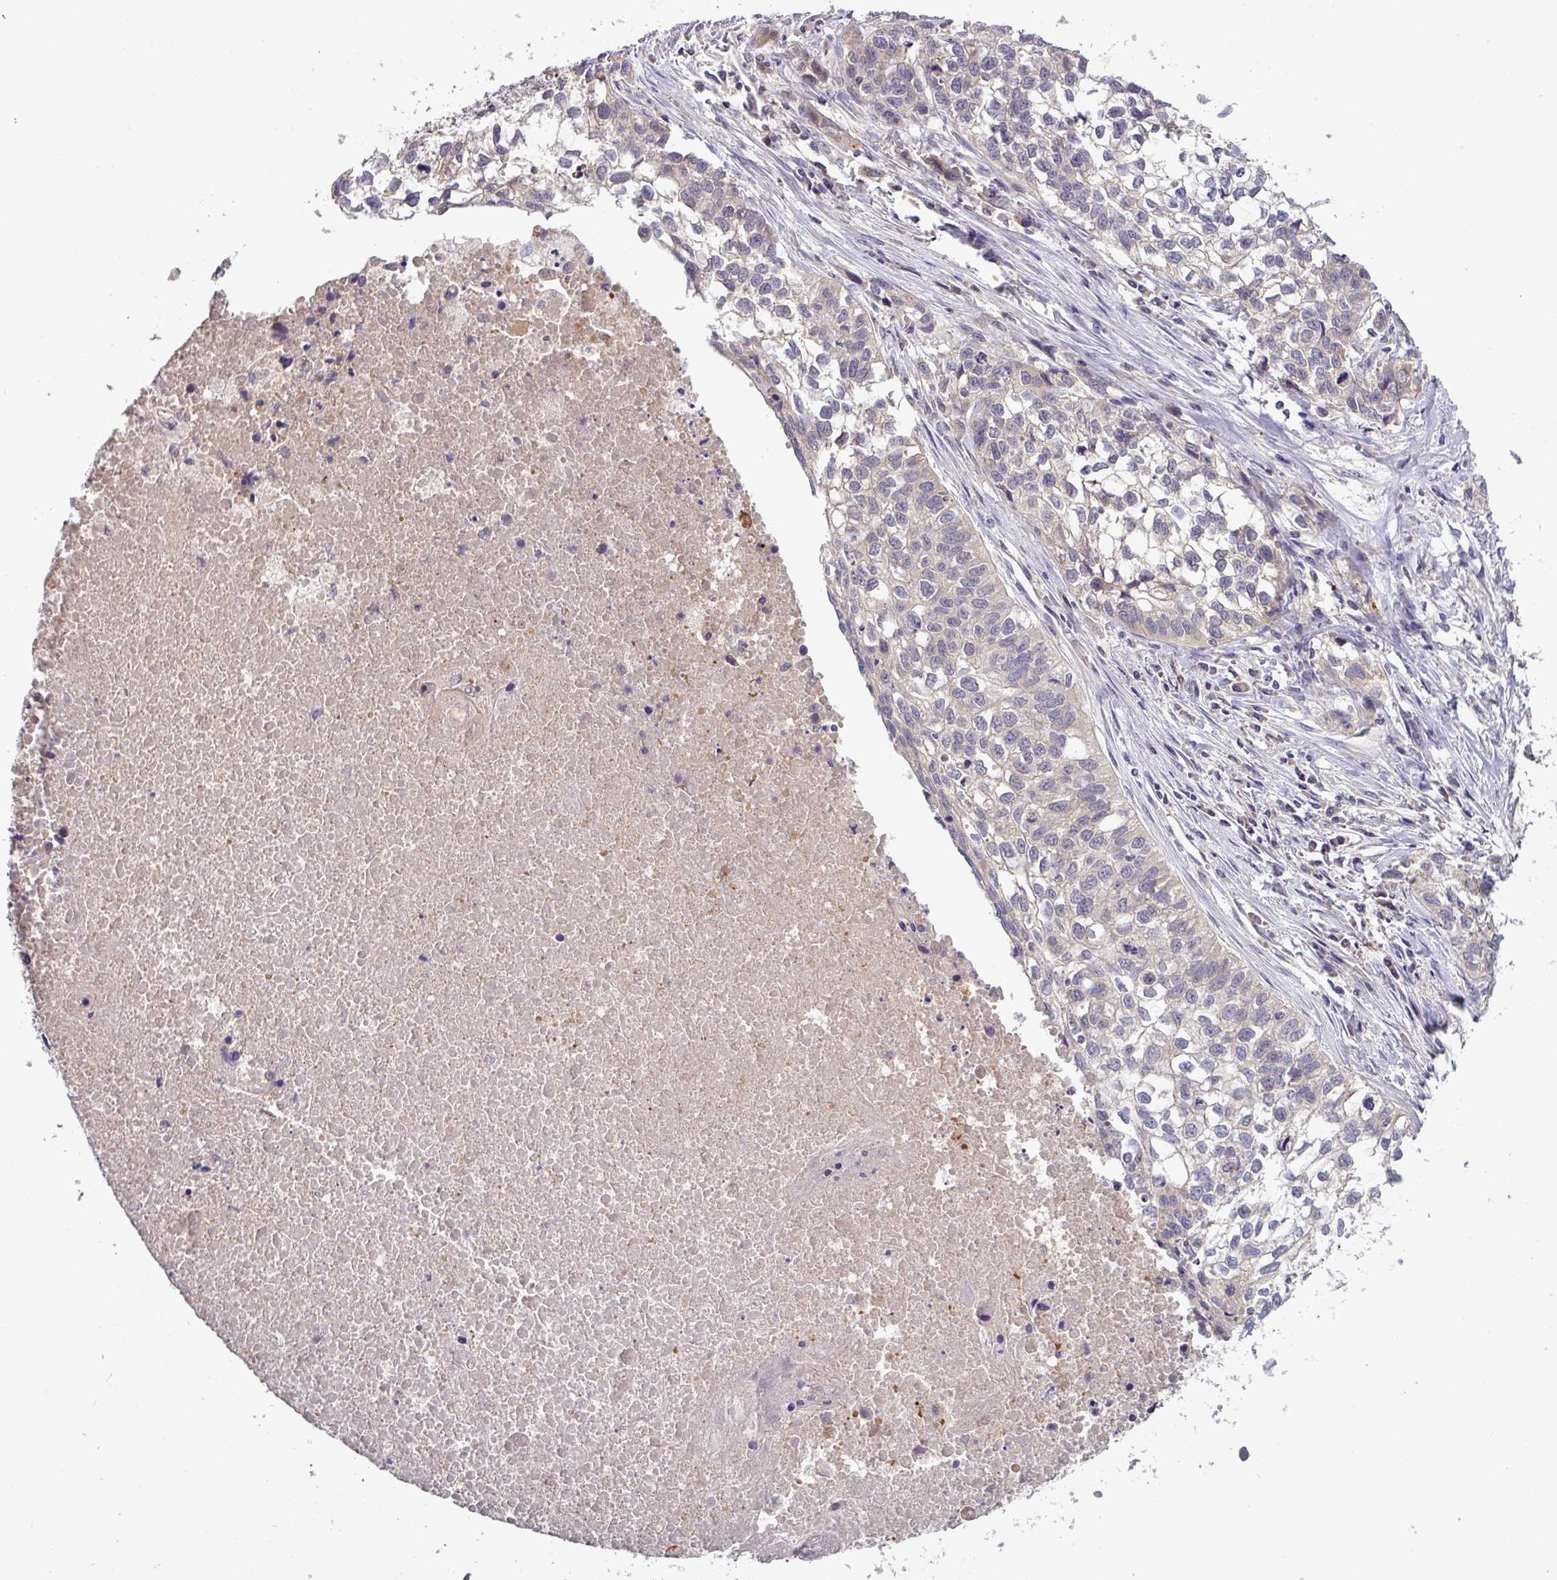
{"staining": {"intensity": "negative", "quantity": "none", "location": "none"}, "tissue": "lung cancer", "cell_type": "Tumor cells", "image_type": "cancer", "snomed": [{"axis": "morphology", "description": "Squamous cell carcinoma, NOS"}, {"axis": "topography", "description": "Lung"}], "caption": "Histopathology image shows no significant protein staining in tumor cells of squamous cell carcinoma (lung).", "gene": "TMEM62", "patient": {"sex": "male", "age": 74}}